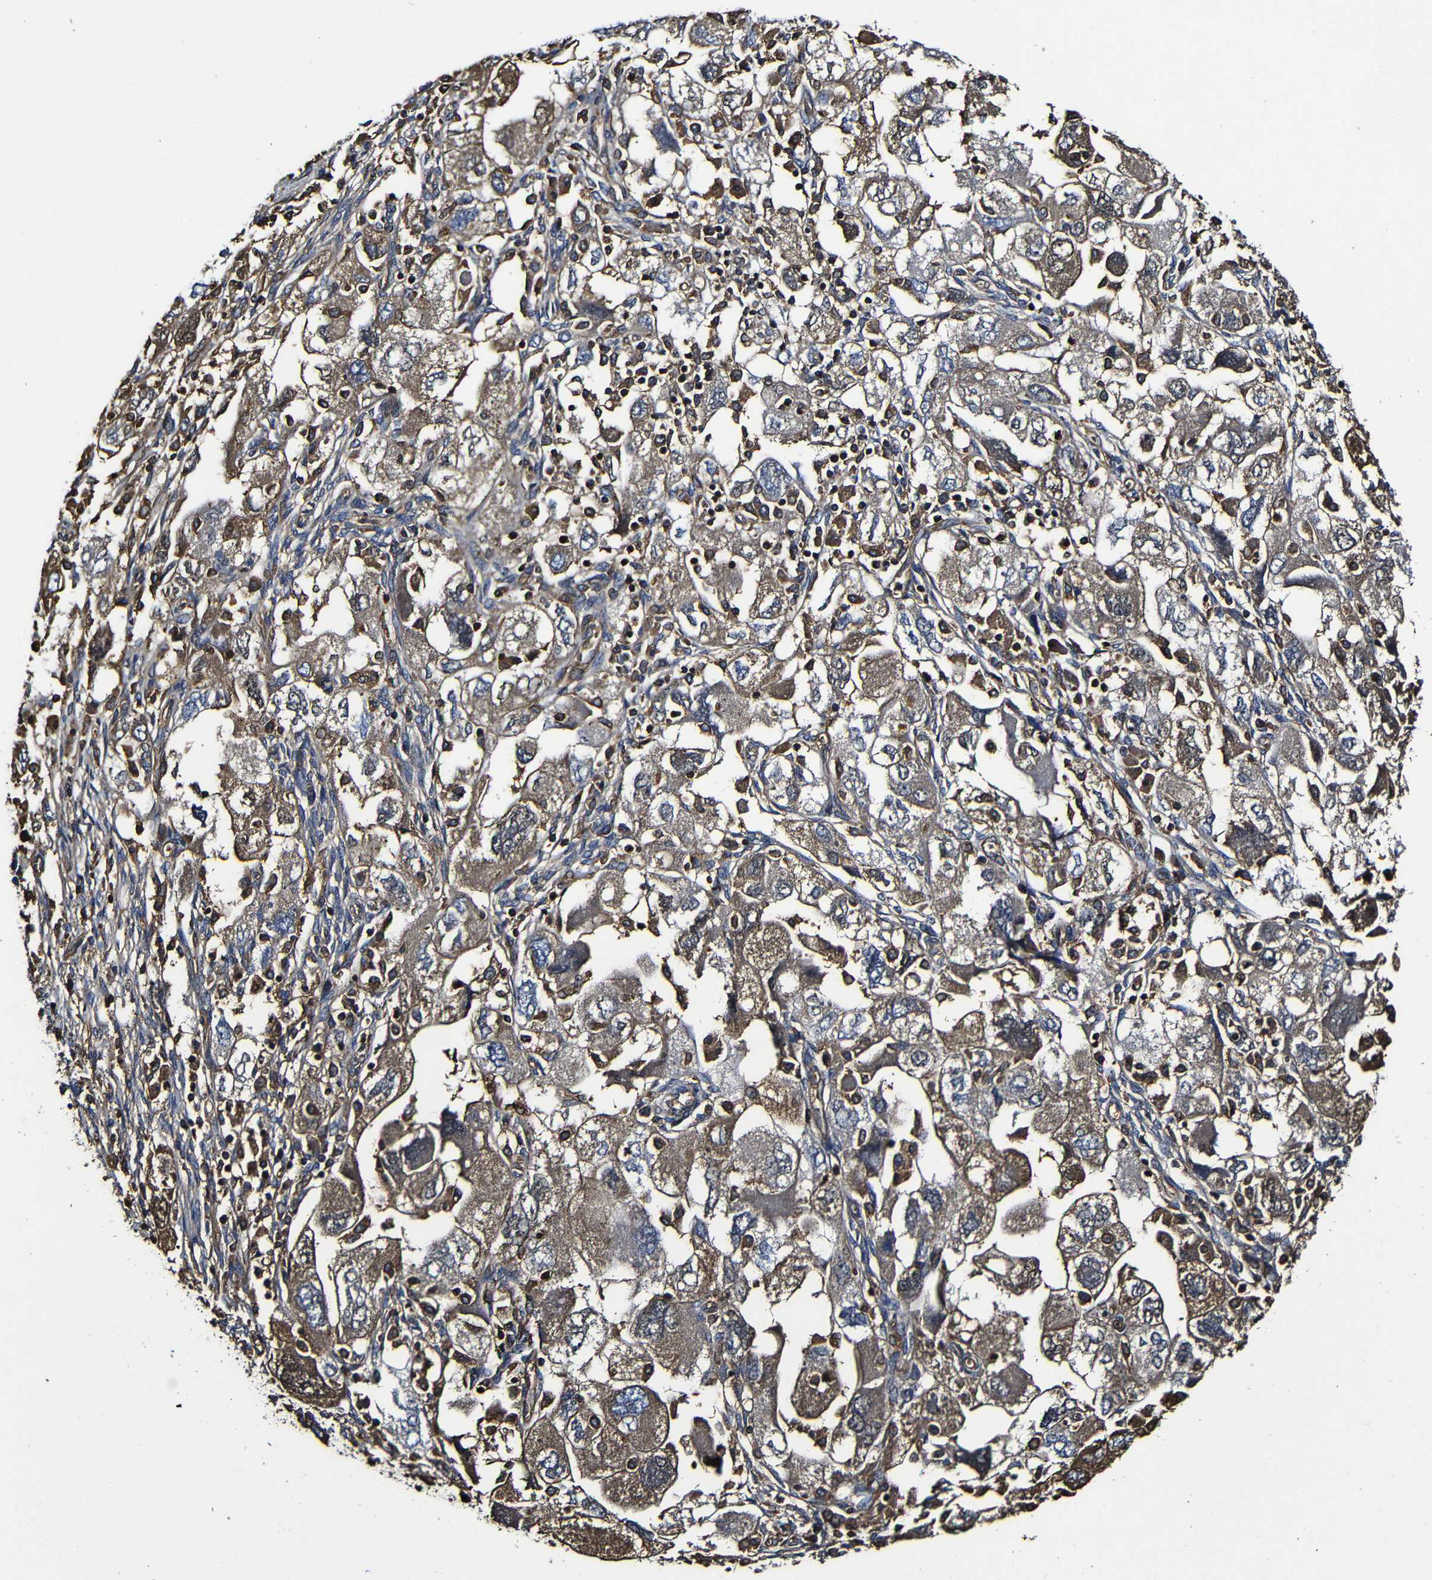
{"staining": {"intensity": "moderate", "quantity": ">75%", "location": "cytoplasmic/membranous"}, "tissue": "ovarian cancer", "cell_type": "Tumor cells", "image_type": "cancer", "snomed": [{"axis": "morphology", "description": "Carcinoma, NOS"}, {"axis": "morphology", "description": "Cystadenocarcinoma, serous, NOS"}, {"axis": "topography", "description": "Ovary"}], "caption": "An image showing moderate cytoplasmic/membranous staining in about >75% of tumor cells in ovarian cancer (carcinoma), as visualized by brown immunohistochemical staining.", "gene": "MSN", "patient": {"sex": "female", "age": 69}}